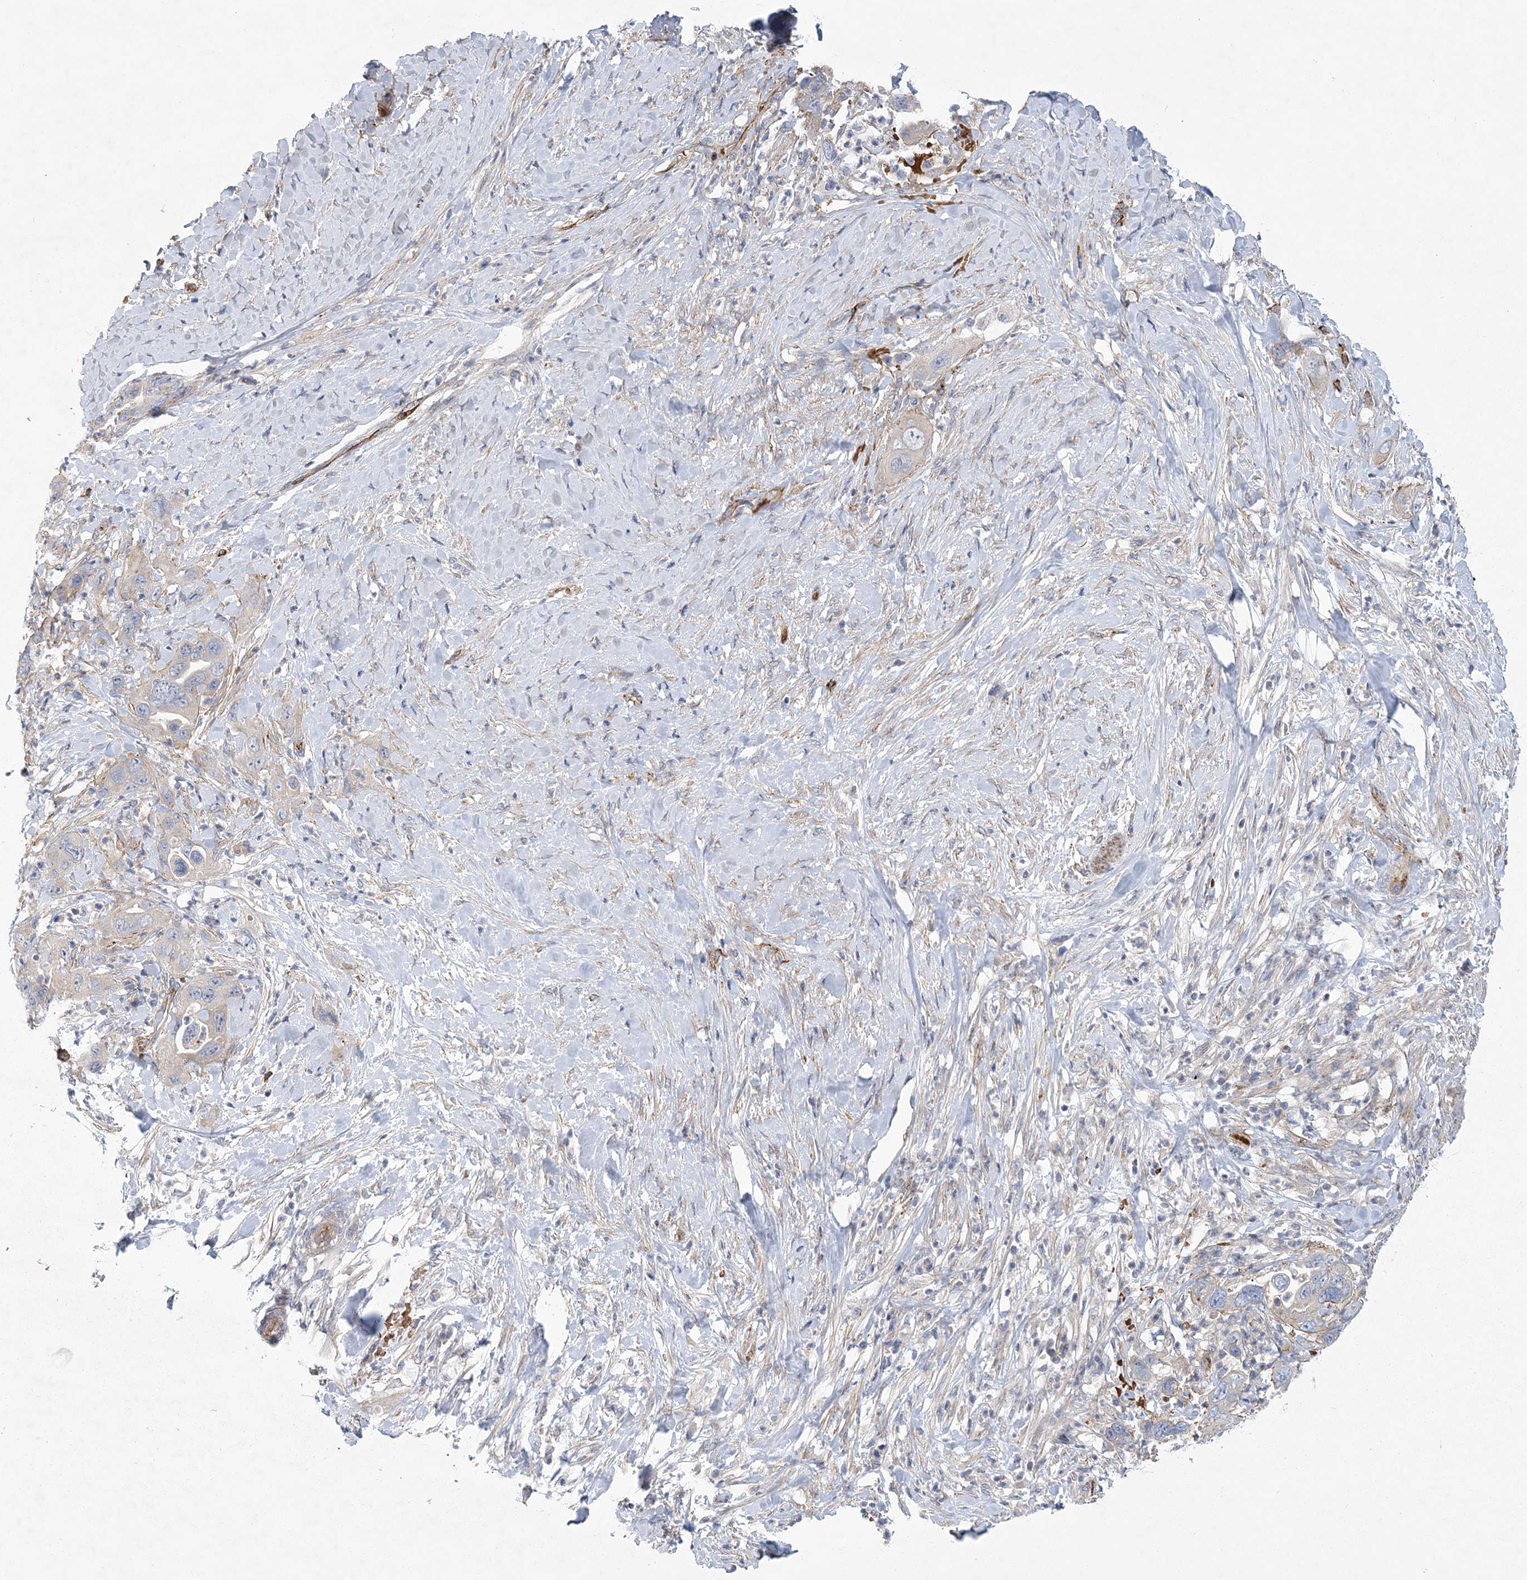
{"staining": {"intensity": "negative", "quantity": "none", "location": "none"}, "tissue": "pancreatic cancer", "cell_type": "Tumor cells", "image_type": "cancer", "snomed": [{"axis": "morphology", "description": "Adenocarcinoma, NOS"}, {"axis": "topography", "description": "Pancreas"}], "caption": "Micrograph shows no significant protein positivity in tumor cells of pancreatic cancer.", "gene": "CALN1", "patient": {"sex": "female", "age": 71}}